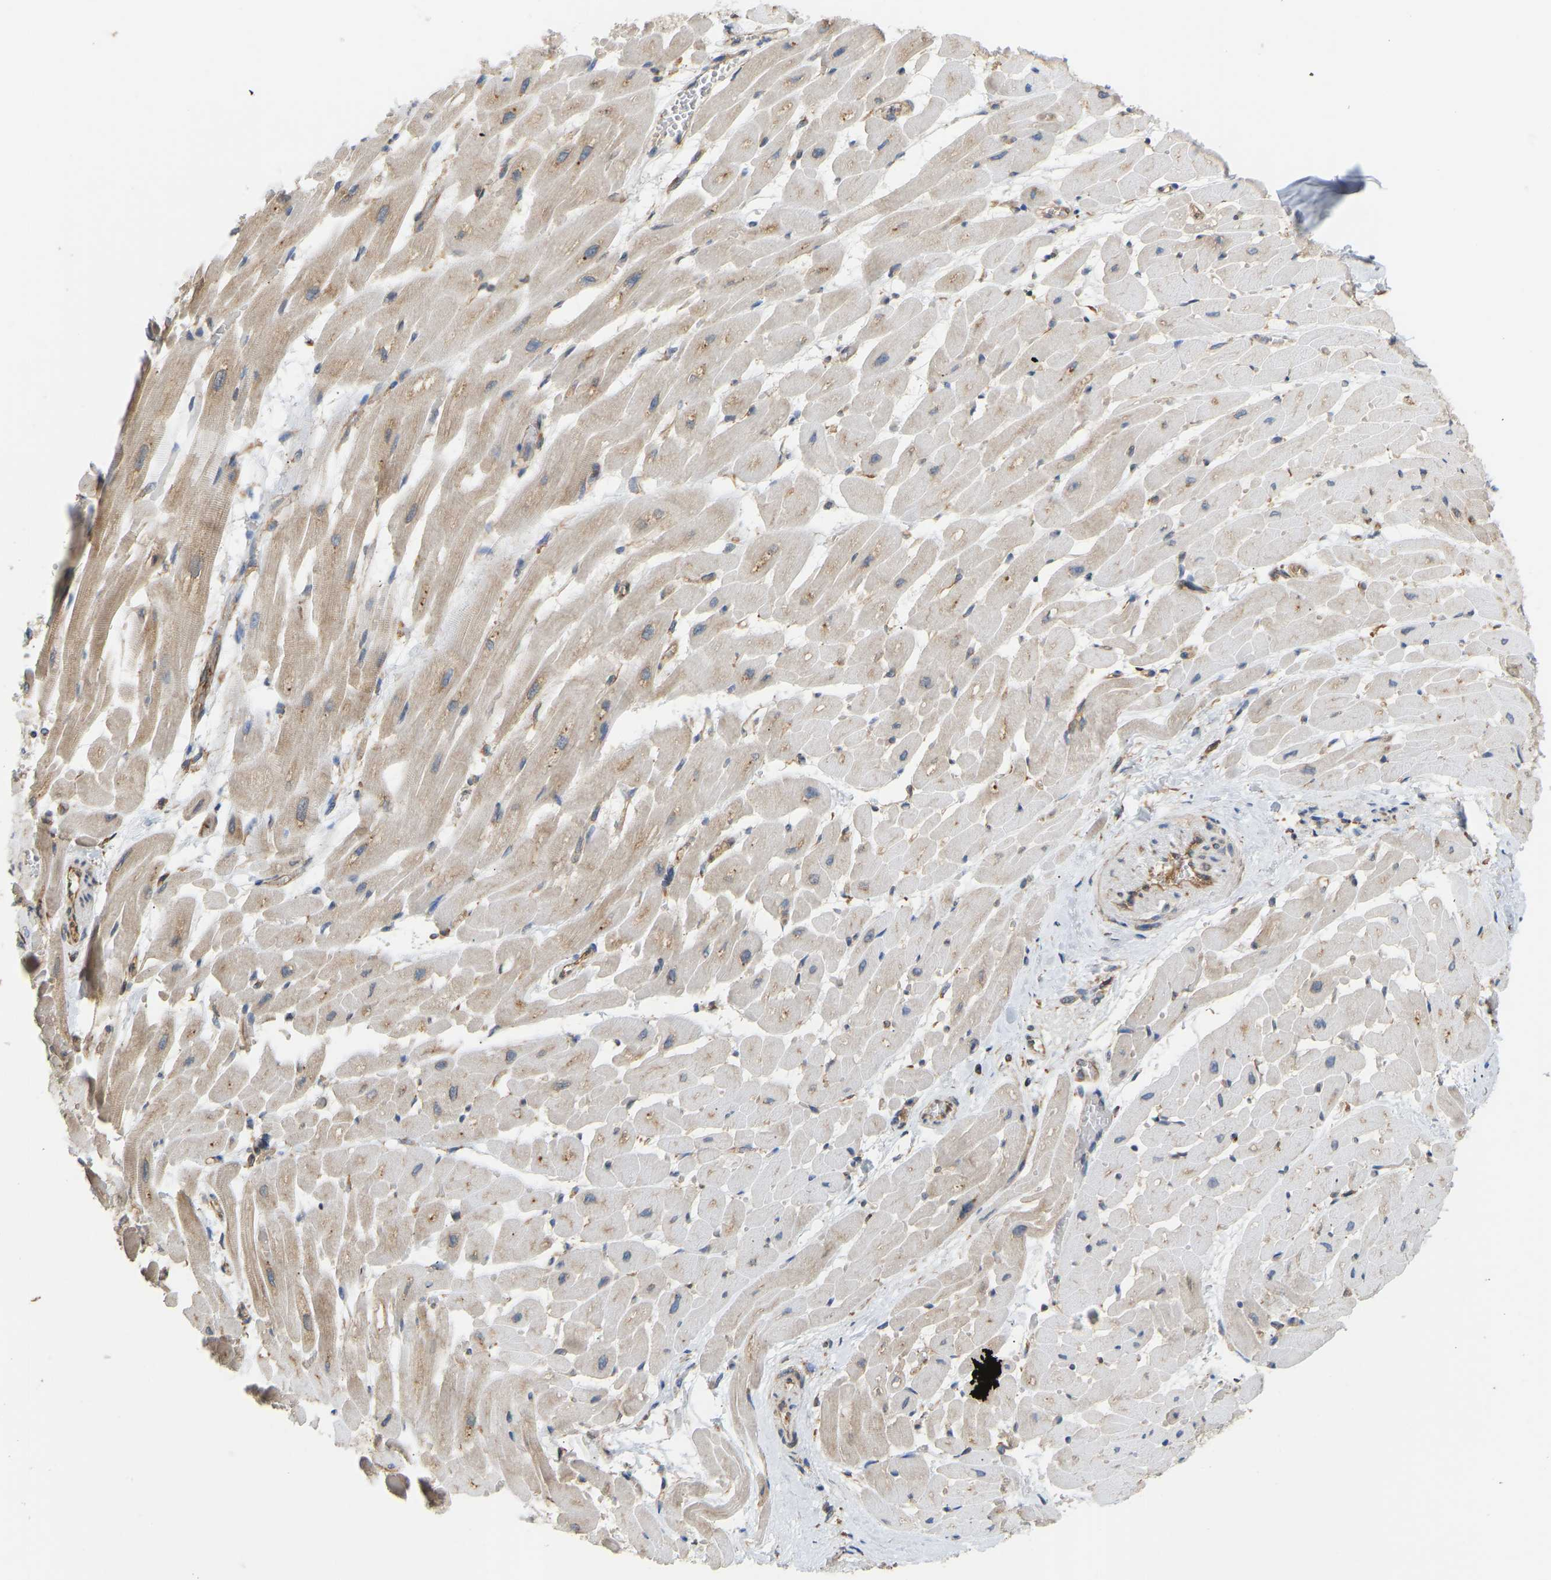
{"staining": {"intensity": "weak", "quantity": ">75%", "location": "cytoplasmic/membranous"}, "tissue": "heart muscle", "cell_type": "Cardiomyocytes", "image_type": "normal", "snomed": [{"axis": "morphology", "description": "Normal tissue, NOS"}, {"axis": "topography", "description": "Heart"}], "caption": "This is an image of immunohistochemistry staining of normal heart muscle, which shows weak staining in the cytoplasmic/membranous of cardiomyocytes.", "gene": "RPS6KB2", "patient": {"sex": "male", "age": 45}}